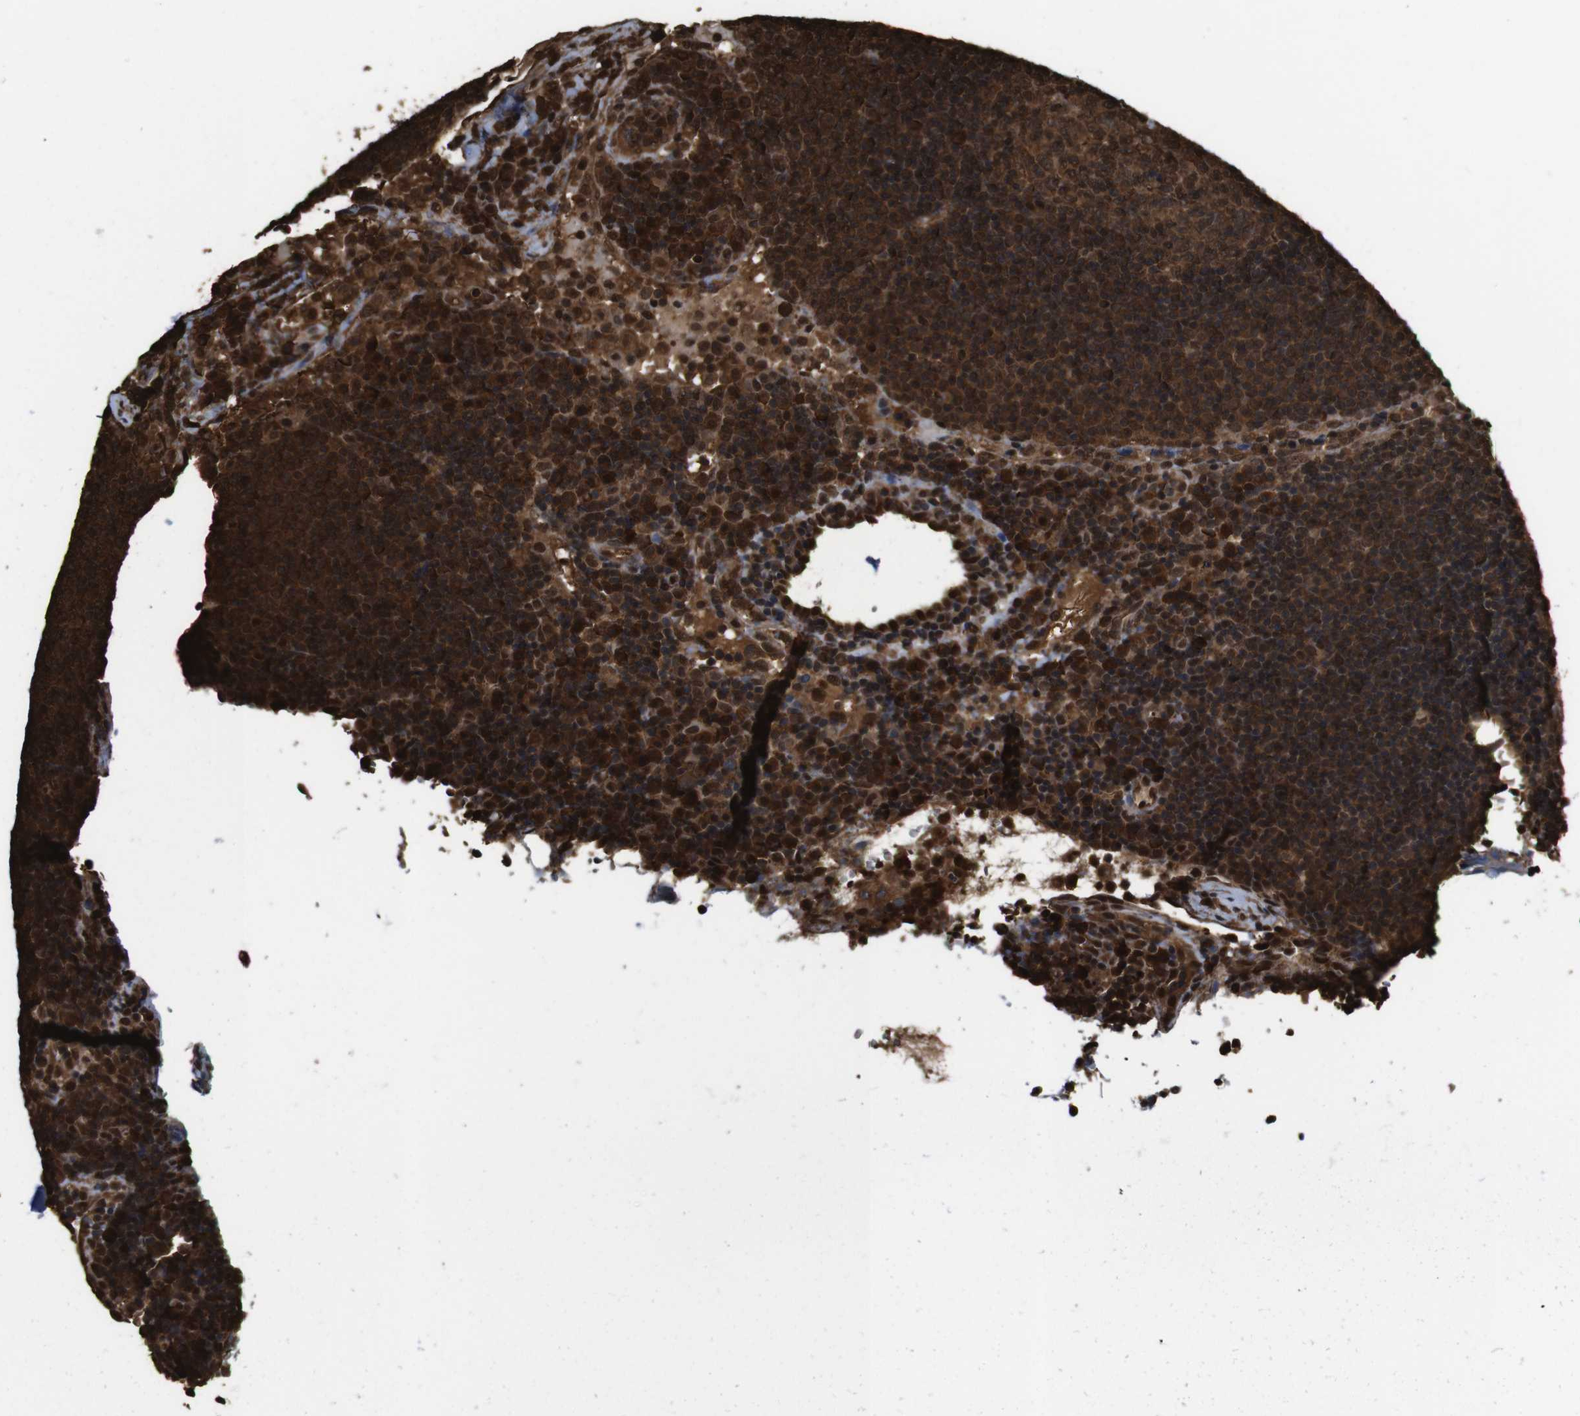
{"staining": {"intensity": "strong", "quantity": ">75%", "location": "cytoplasmic/membranous,nuclear"}, "tissue": "lymph node", "cell_type": "Germinal center cells", "image_type": "normal", "snomed": [{"axis": "morphology", "description": "Normal tissue, NOS"}, {"axis": "topography", "description": "Lymph node"}], "caption": "The image reveals immunohistochemical staining of unremarkable lymph node. There is strong cytoplasmic/membranous,nuclear staining is present in about >75% of germinal center cells.", "gene": "VCP", "patient": {"sex": "female", "age": 53}}